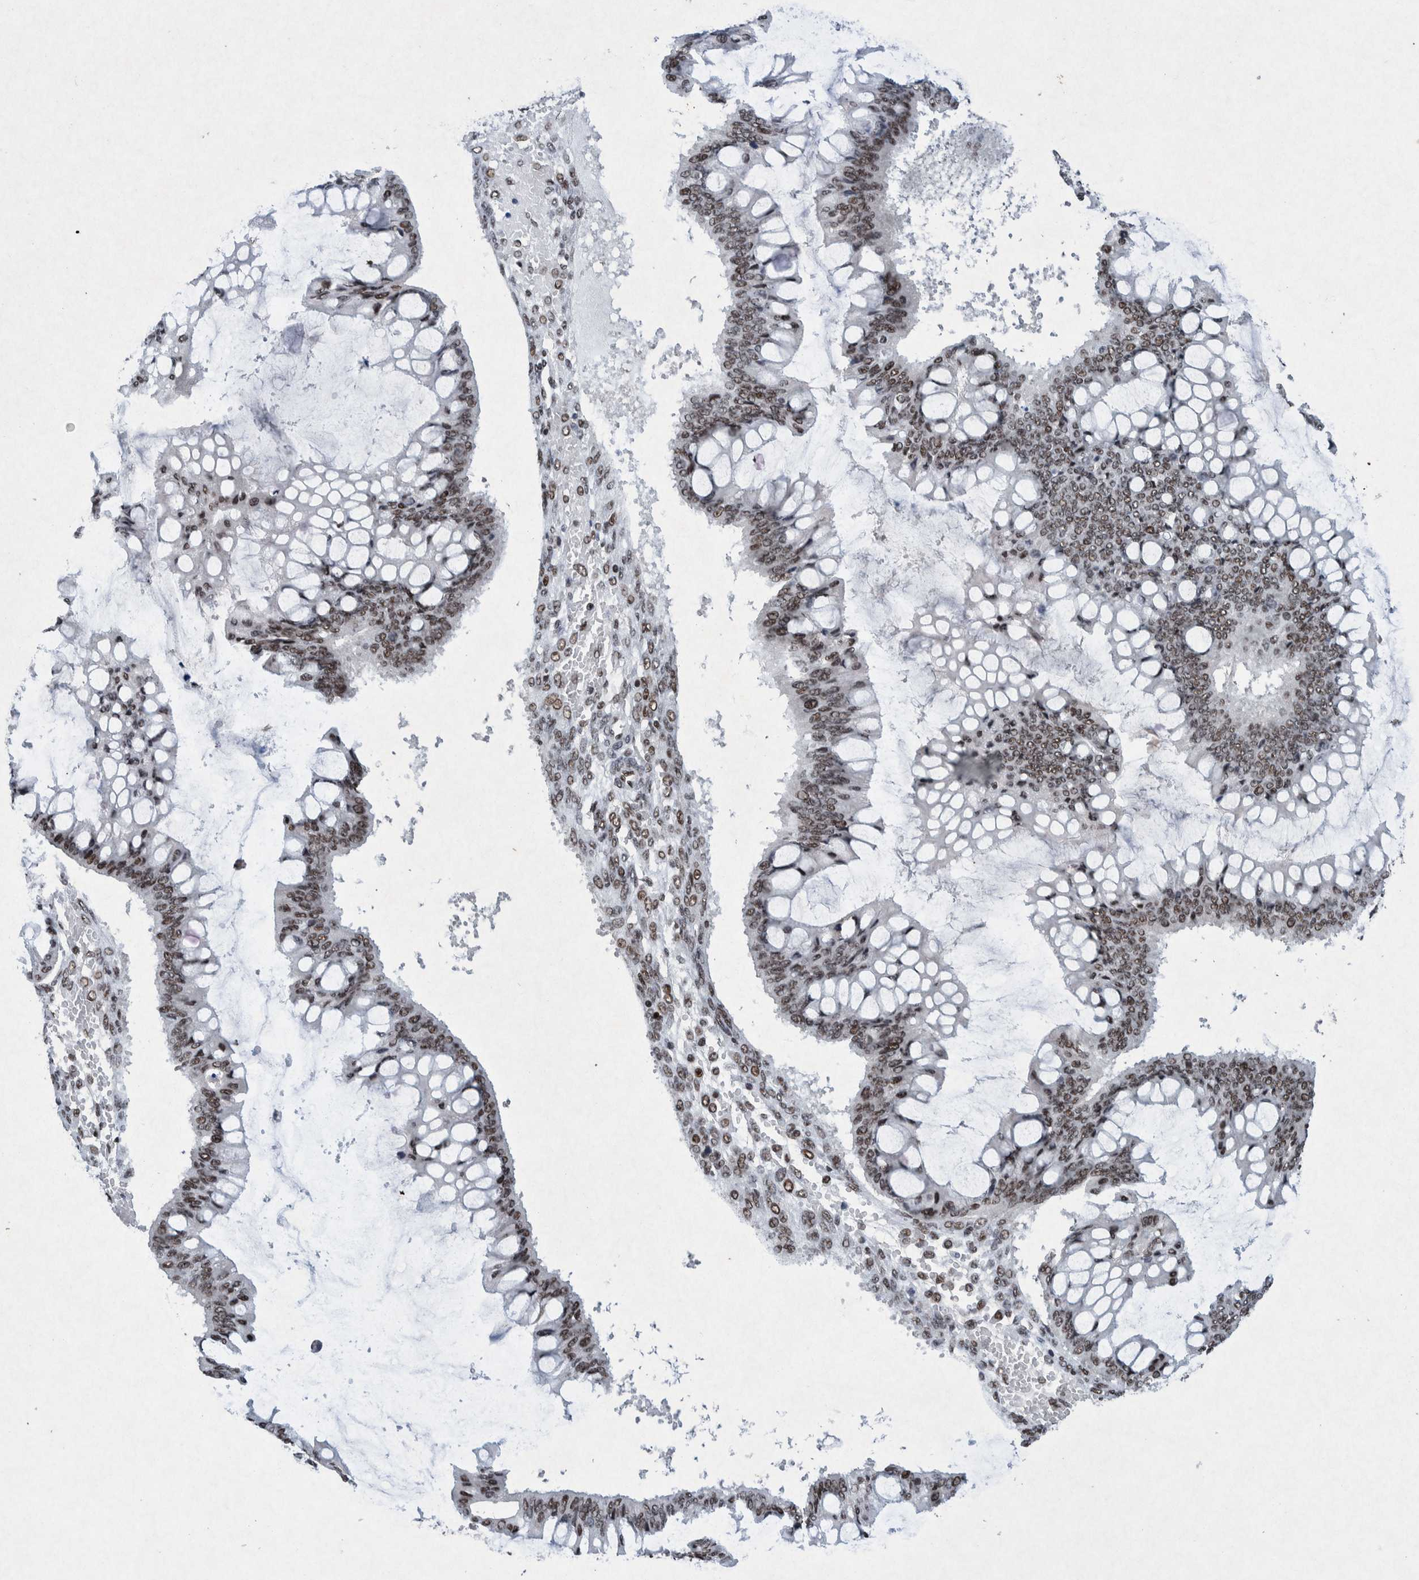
{"staining": {"intensity": "weak", "quantity": ">75%", "location": "nuclear"}, "tissue": "ovarian cancer", "cell_type": "Tumor cells", "image_type": "cancer", "snomed": [{"axis": "morphology", "description": "Cystadenocarcinoma, mucinous, NOS"}, {"axis": "topography", "description": "Ovary"}], "caption": "Protein analysis of ovarian mucinous cystadenocarcinoma tissue displays weak nuclear positivity in approximately >75% of tumor cells.", "gene": "TAF10", "patient": {"sex": "female", "age": 73}}